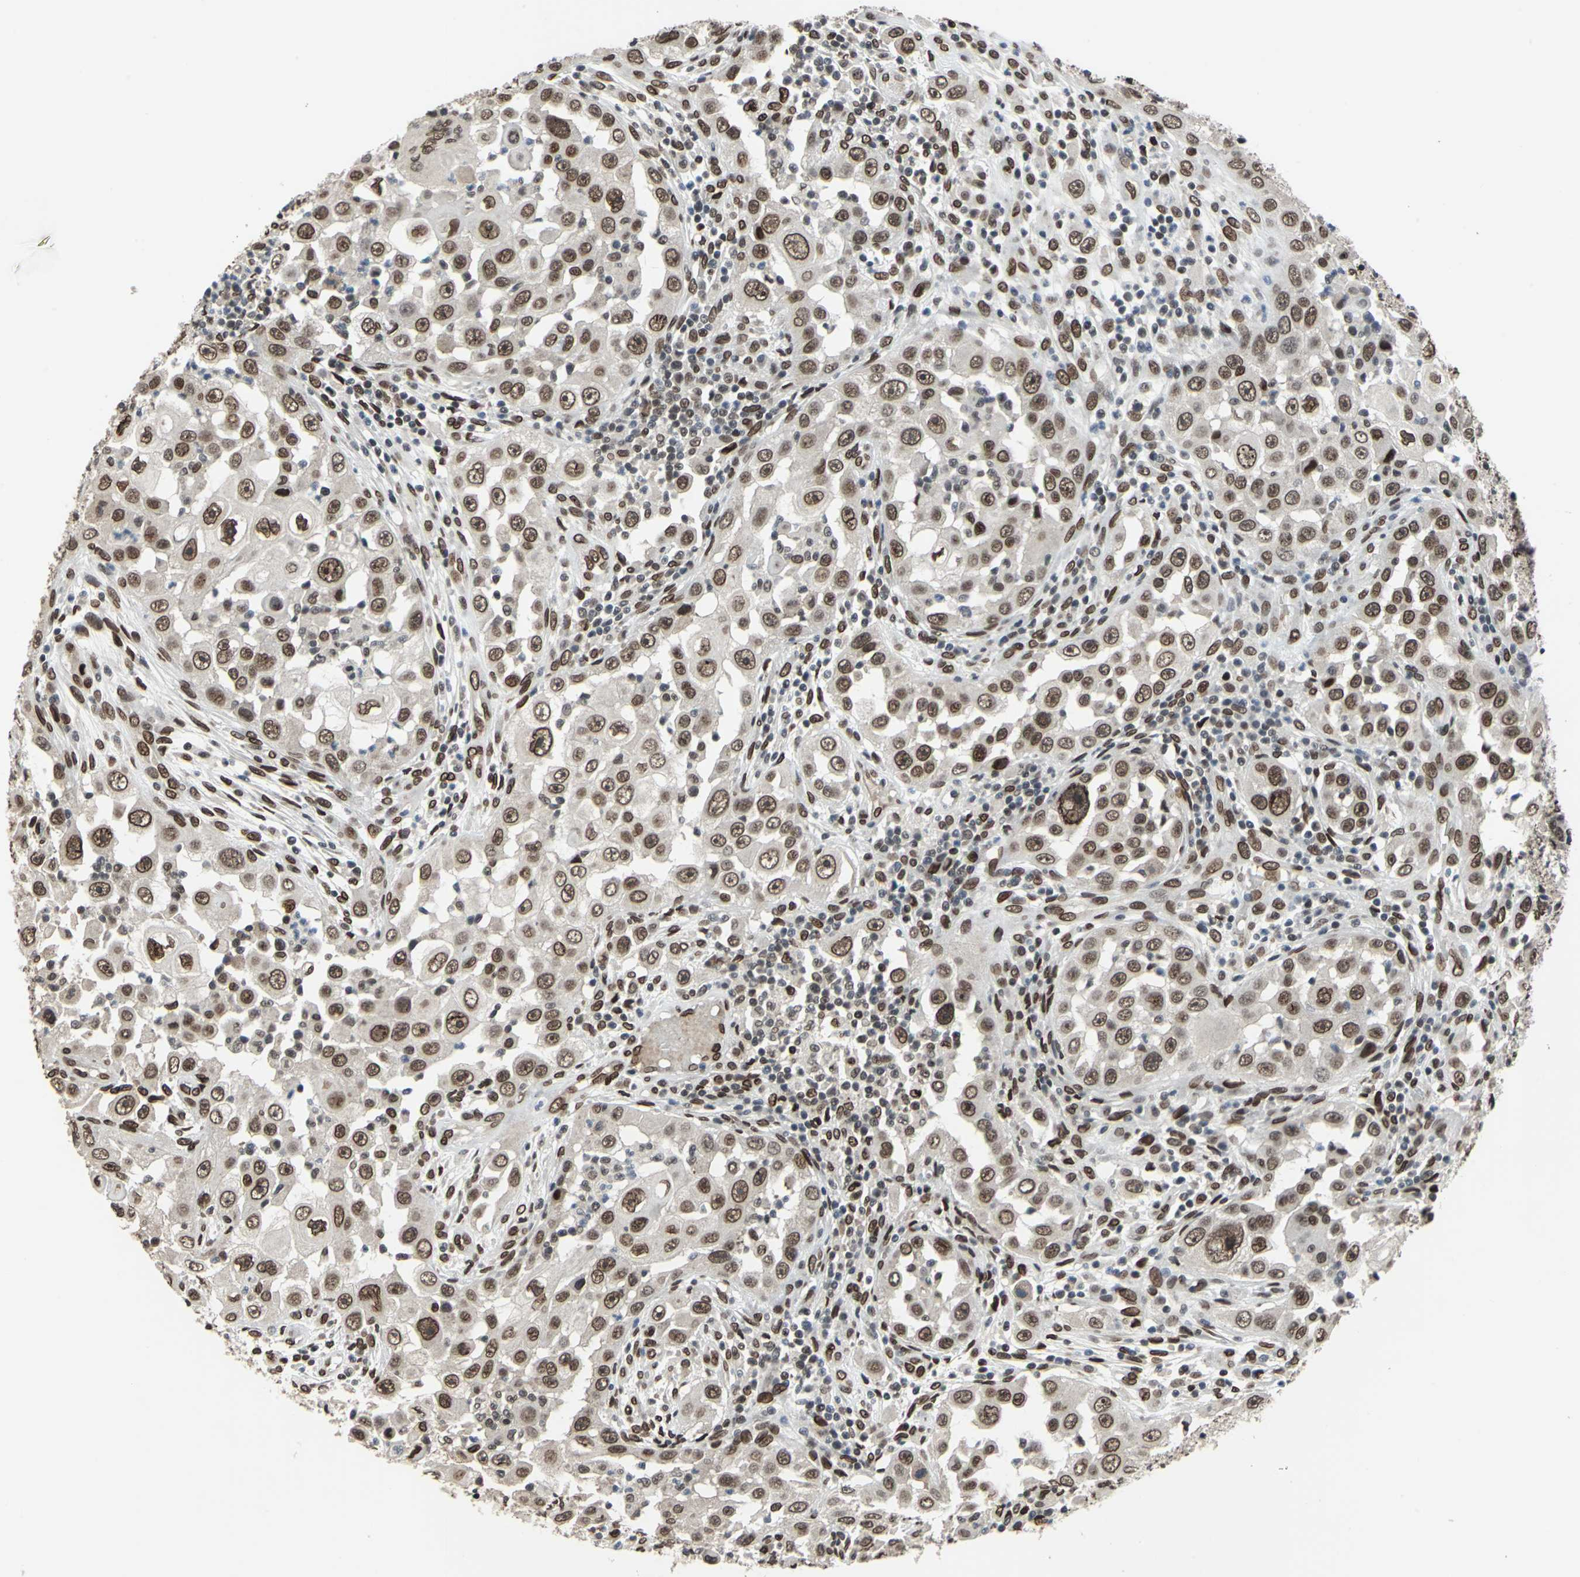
{"staining": {"intensity": "strong", "quantity": ">75%", "location": "cytoplasmic/membranous,nuclear"}, "tissue": "head and neck cancer", "cell_type": "Tumor cells", "image_type": "cancer", "snomed": [{"axis": "morphology", "description": "Carcinoma, NOS"}, {"axis": "topography", "description": "Head-Neck"}], "caption": "Immunohistochemistry of human head and neck cancer exhibits high levels of strong cytoplasmic/membranous and nuclear staining in about >75% of tumor cells.", "gene": "ISY1", "patient": {"sex": "male", "age": 87}}